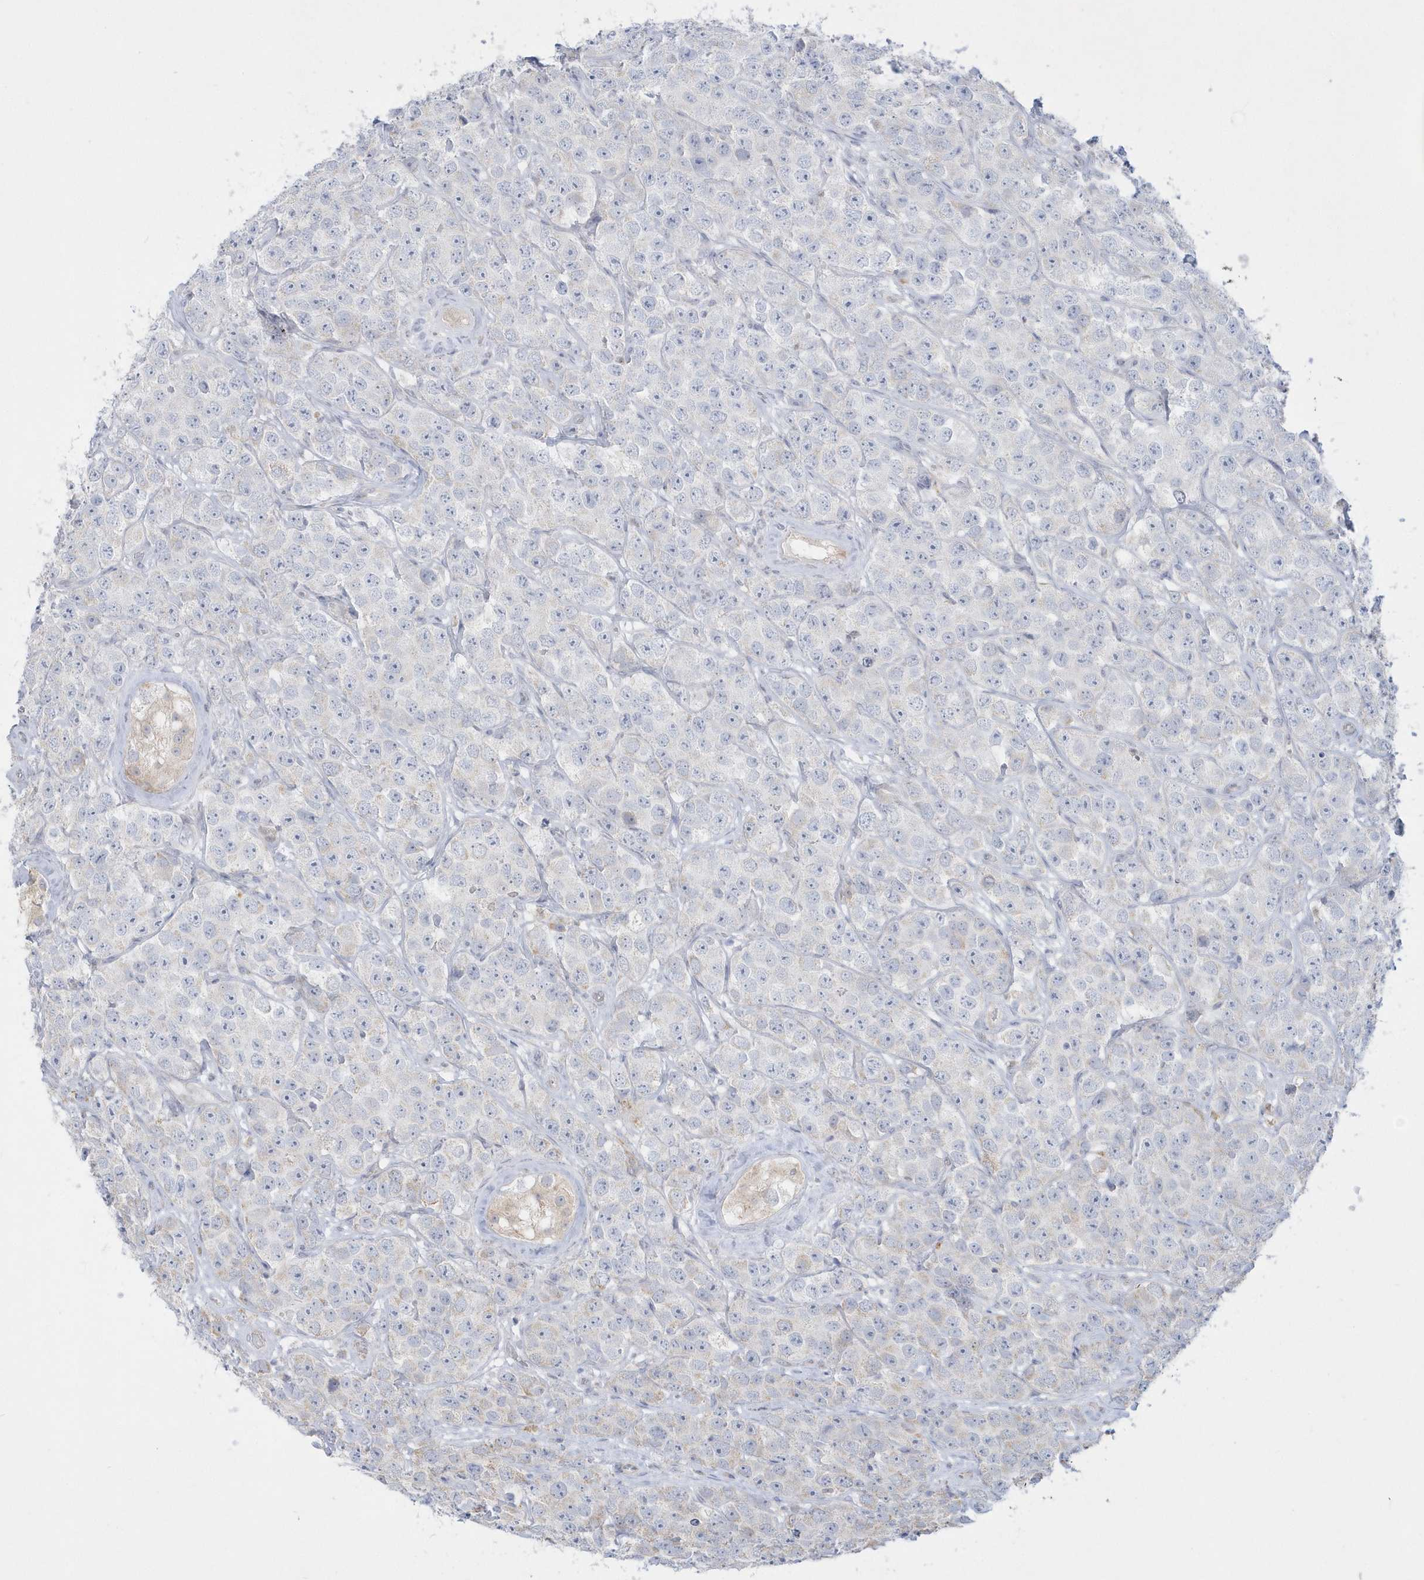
{"staining": {"intensity": "negative", "quantity": "none", "location": "none"}, "tissue": "testis cancer", "cell_type": "Tumor cells", "image_type": "cancer", "snomed": [{"axis": "morphology", "description": "Seminoma, NOS"}, {"axis": "topography", "description": "Testis"}], "caption": "This is an IHC image of testis cancer (seminoma). There is no positivity in tumor cells.", "gene": "PCBD1", "patient": {"sex": "male", "age": 28}}